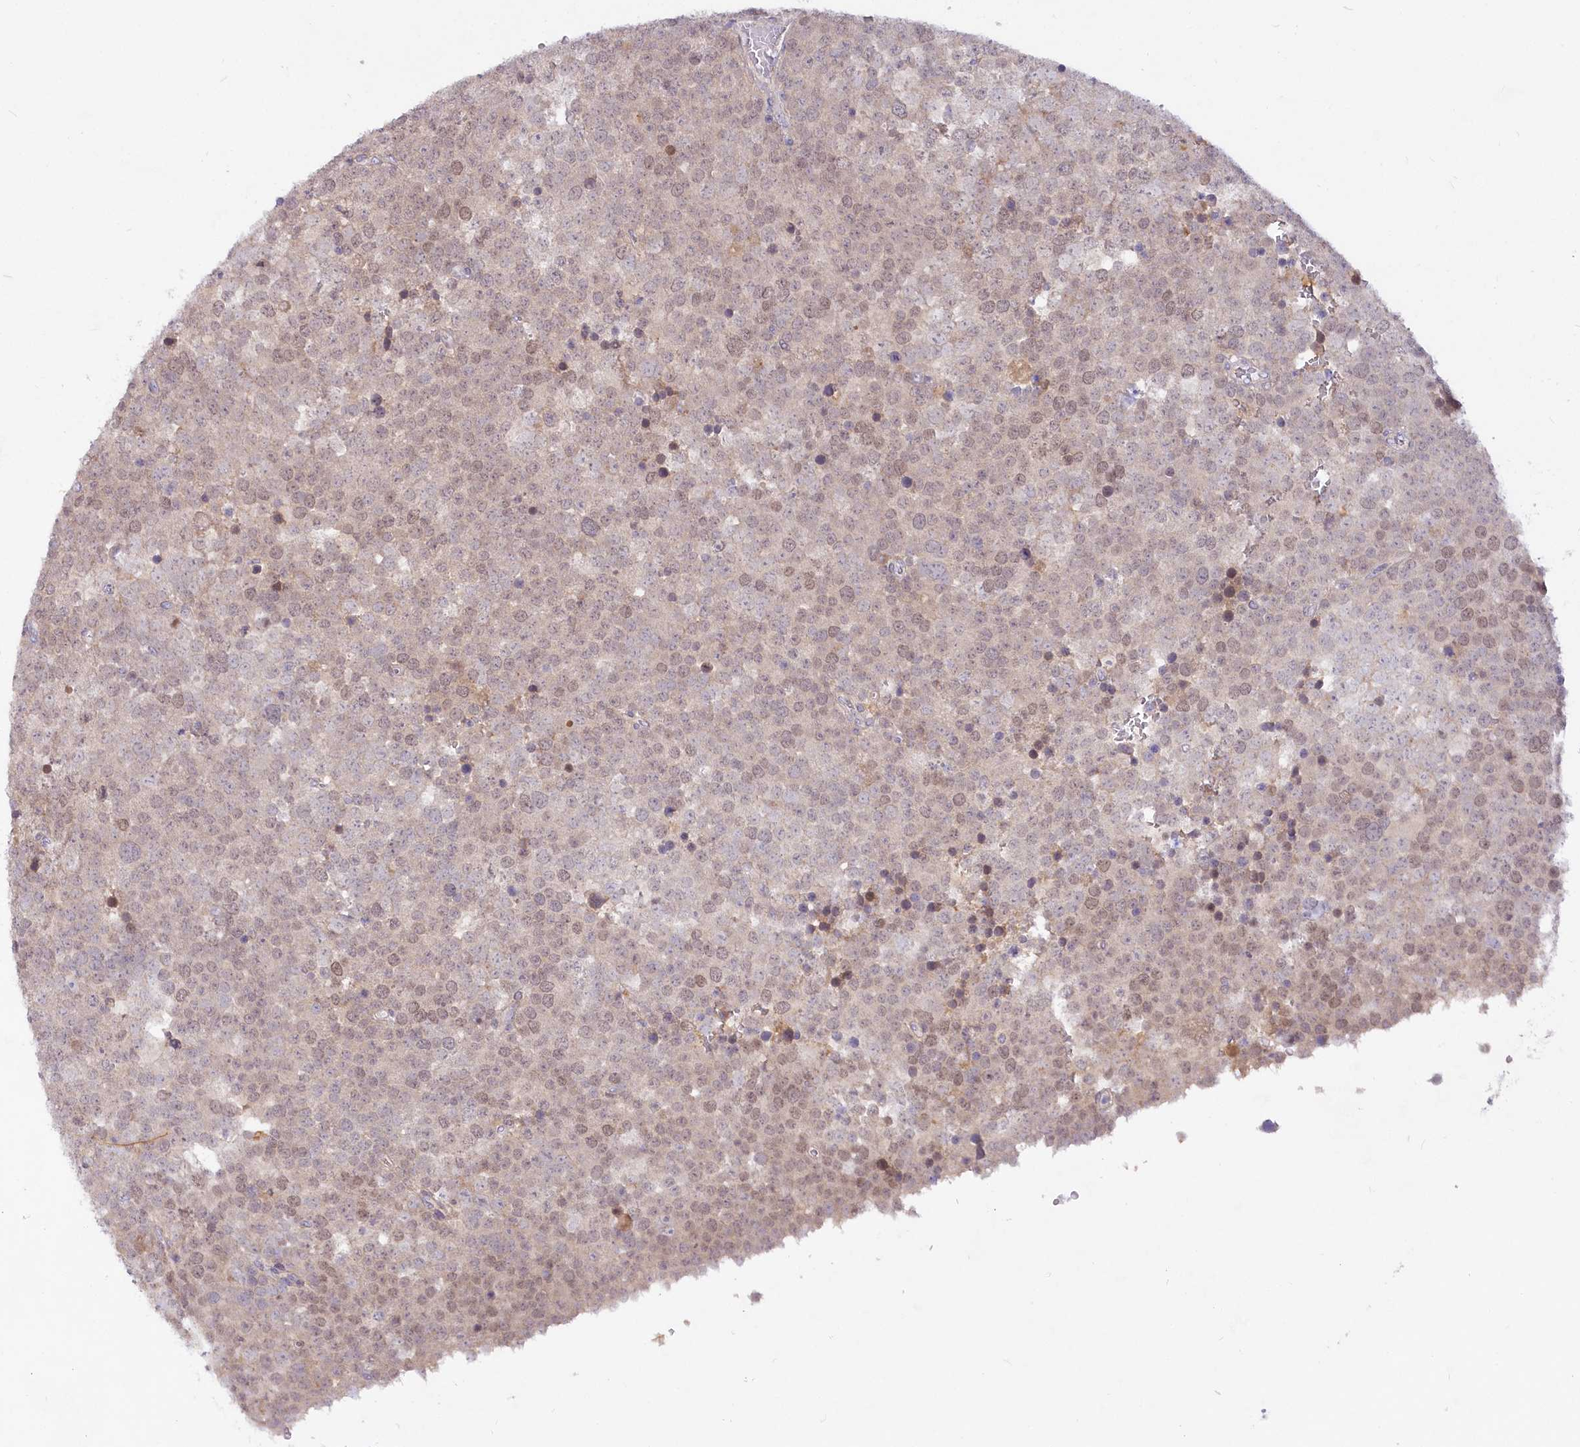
{"staining": {"intensity": "weak", "quantity": "25%-75%", "location": "nuclear"}, "tissue": "testis cancer", "cell_type": "Tumor cells", "image_type": "cancer", "snomed": [{"axis": "morphology", "description": "Seminoma, NOS"}, {"axis": "topography", "description": "Testis"}], "caption": "Weak nuclear protein staining is present in about 25%-75% of tumor cells in testis cancer (seminoma). The staining was performed using DAB to visualize the protein expression in brown, while the nuclei were stained in blue with hematoxylin (Magnification: 20x).", "gene": "EFHC2", "patient": {"sex": "male", "age": 71}}